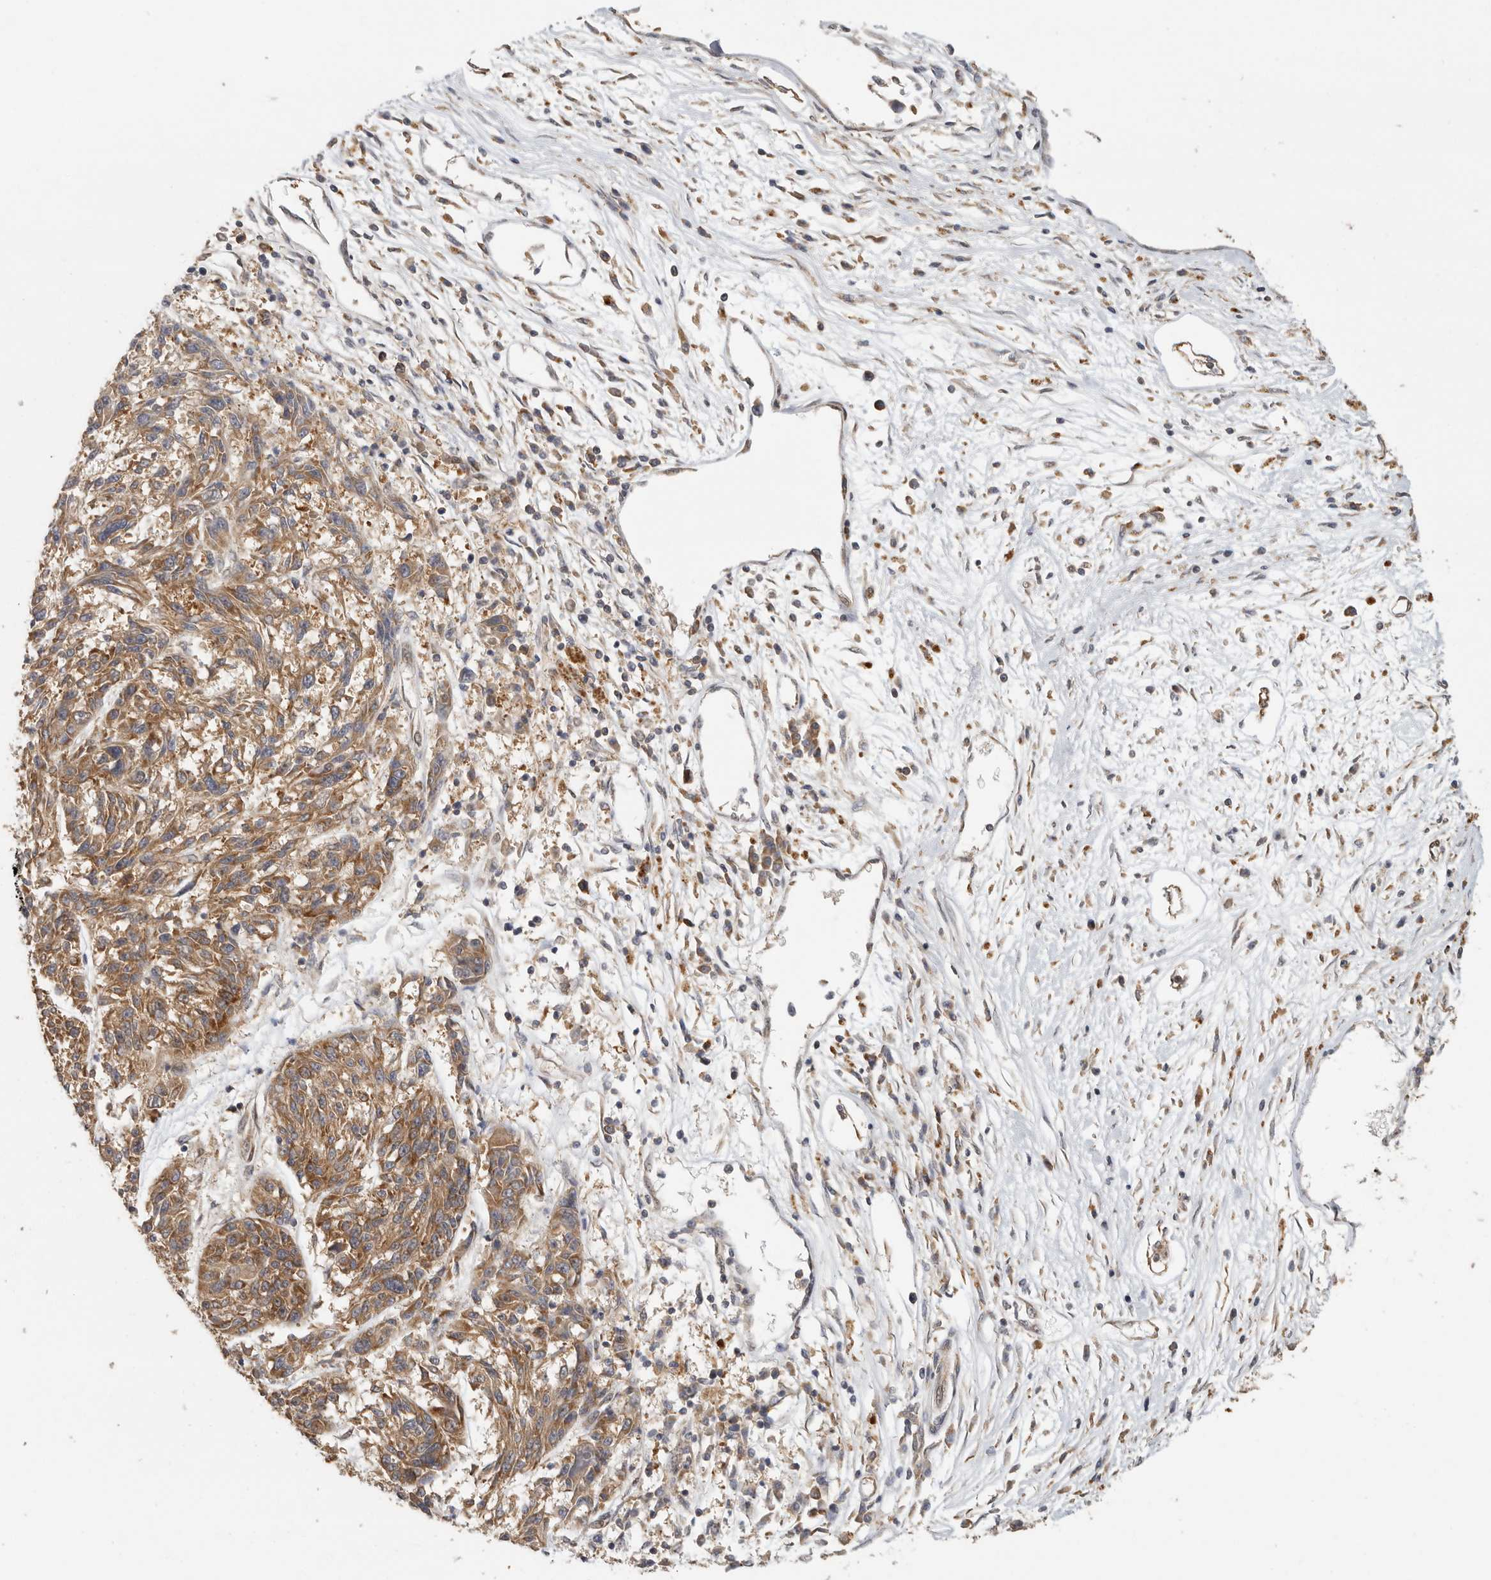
{"staining": {"intensity": "moderate", "quantity": ">75%", "location": "cytoplasmic/membranous"}, "tissue": "melanoma", "cell_type": "Tumor cells", "image_type": "cancer", "snomed": [{"axis": "morphology", "description": "Malignant melanoma, NOS"}, {"axis": "topography", "description": "Skin"}], "caption": "Immunohistochemical staining of melanoma demonstrates medium levels of moderate cytoplasmic/membranous protein staining in about >75% of tumor cells. The protein is shown in brown color, while the nuclei are stained blue.", "gene": "CCT8", "patient": {"sex": "male", "age": 53}}